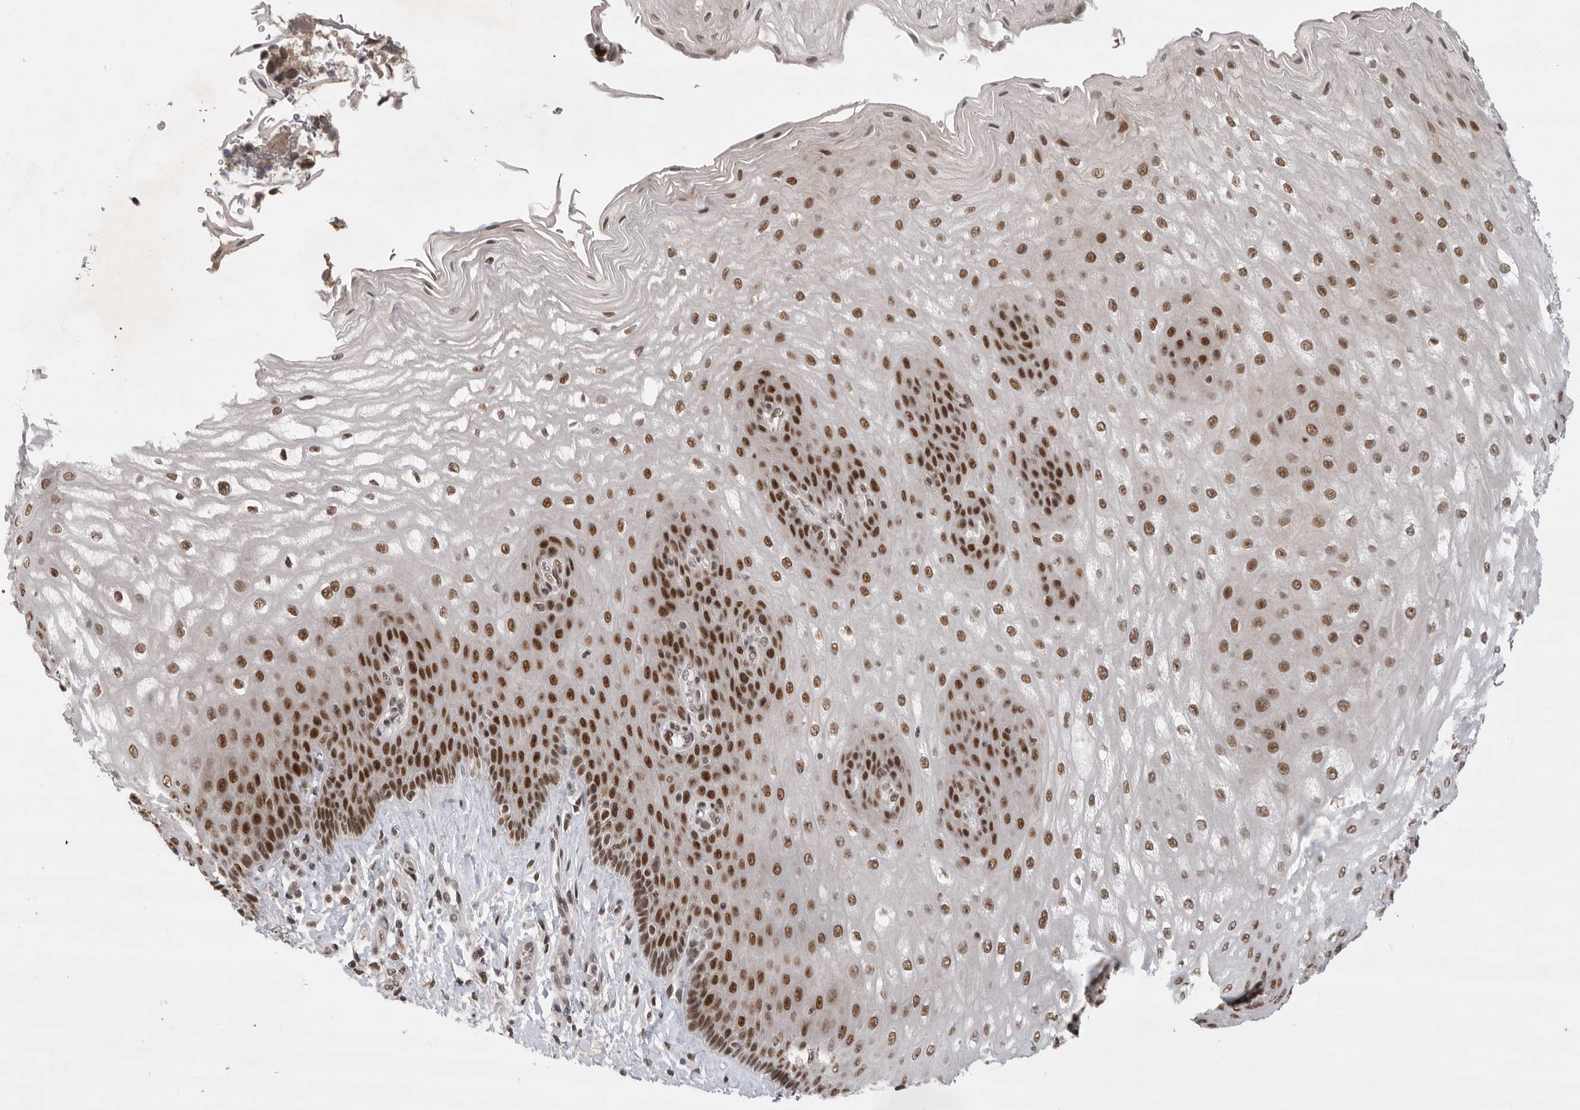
{"staining": {"intensity": "strong", "quantity": ">75%", "location": "nuclear"}, "tissue": "esophagus", "cell_type": "Squamous epithelial cells", "image_type": "normal", "snomed": [{"axis": "morphology", "description": "Normal tissue, NOS"}, {"axis": "topography", "description": "Esophagus"}], "caption": "This image displays immunohistochemistry (IHC) staining of benign esophagus, with high strong nuclear positivity in about >75% of squamous epithelial cells.", "gene": "ZNF830", "patient": {"sex": "male", "age": 54}}